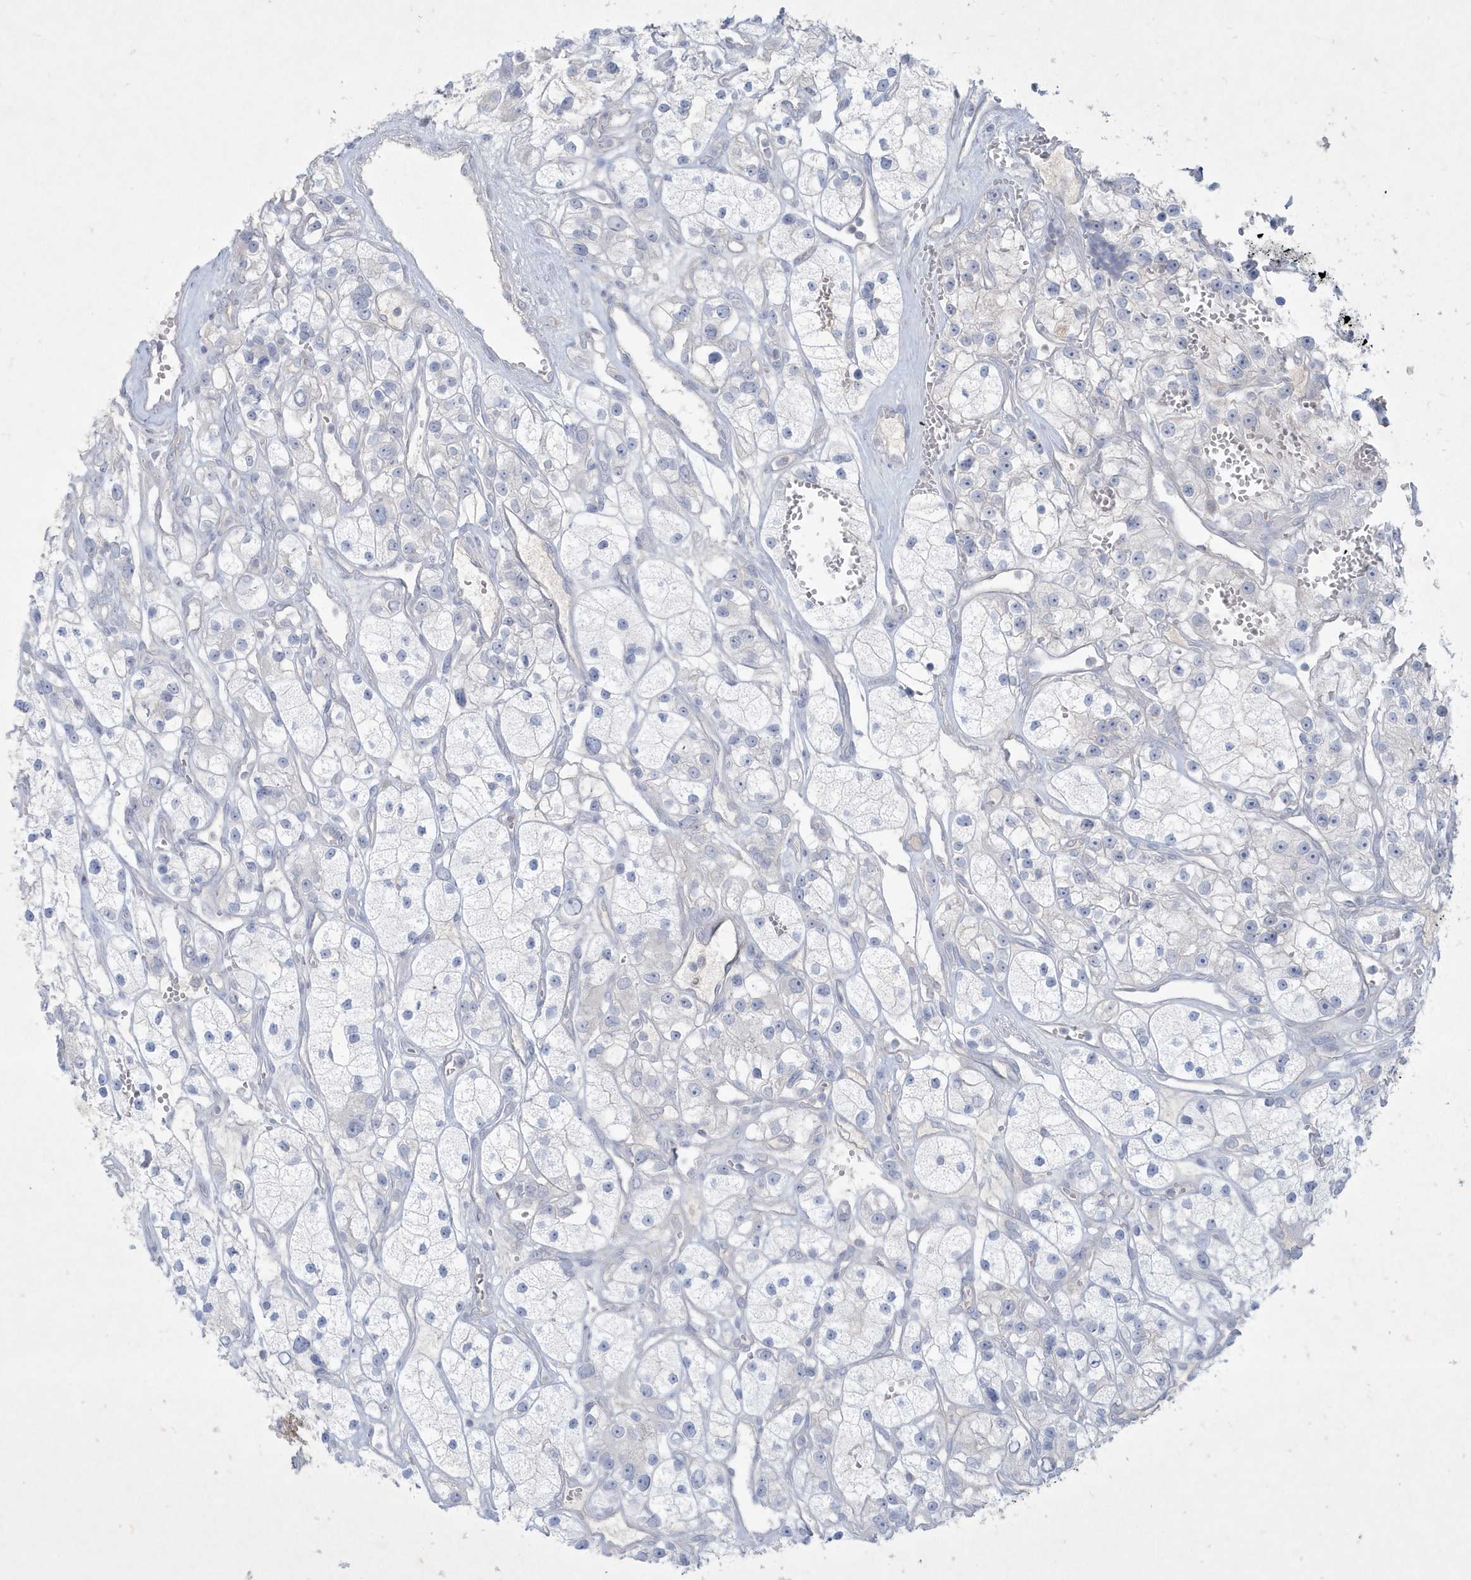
{"staining": {"intensity": "negative", "quantity": "none", "location": "none"}, "tissue": "renal cancer", "cell_type": "Tumor cells", "image_type": "cancer", "snomed": [{"axis": "morphology", "description": "Adenocarcinoma, NOS"}, {"axis": "topography", "description": "Kidney"}], "caption": "Tumor cells are negative for protein expression in human renal cancer (adenocarcinoma).", "gene": "CCDC24", "patient": {"sex": "female", "age": 57}}